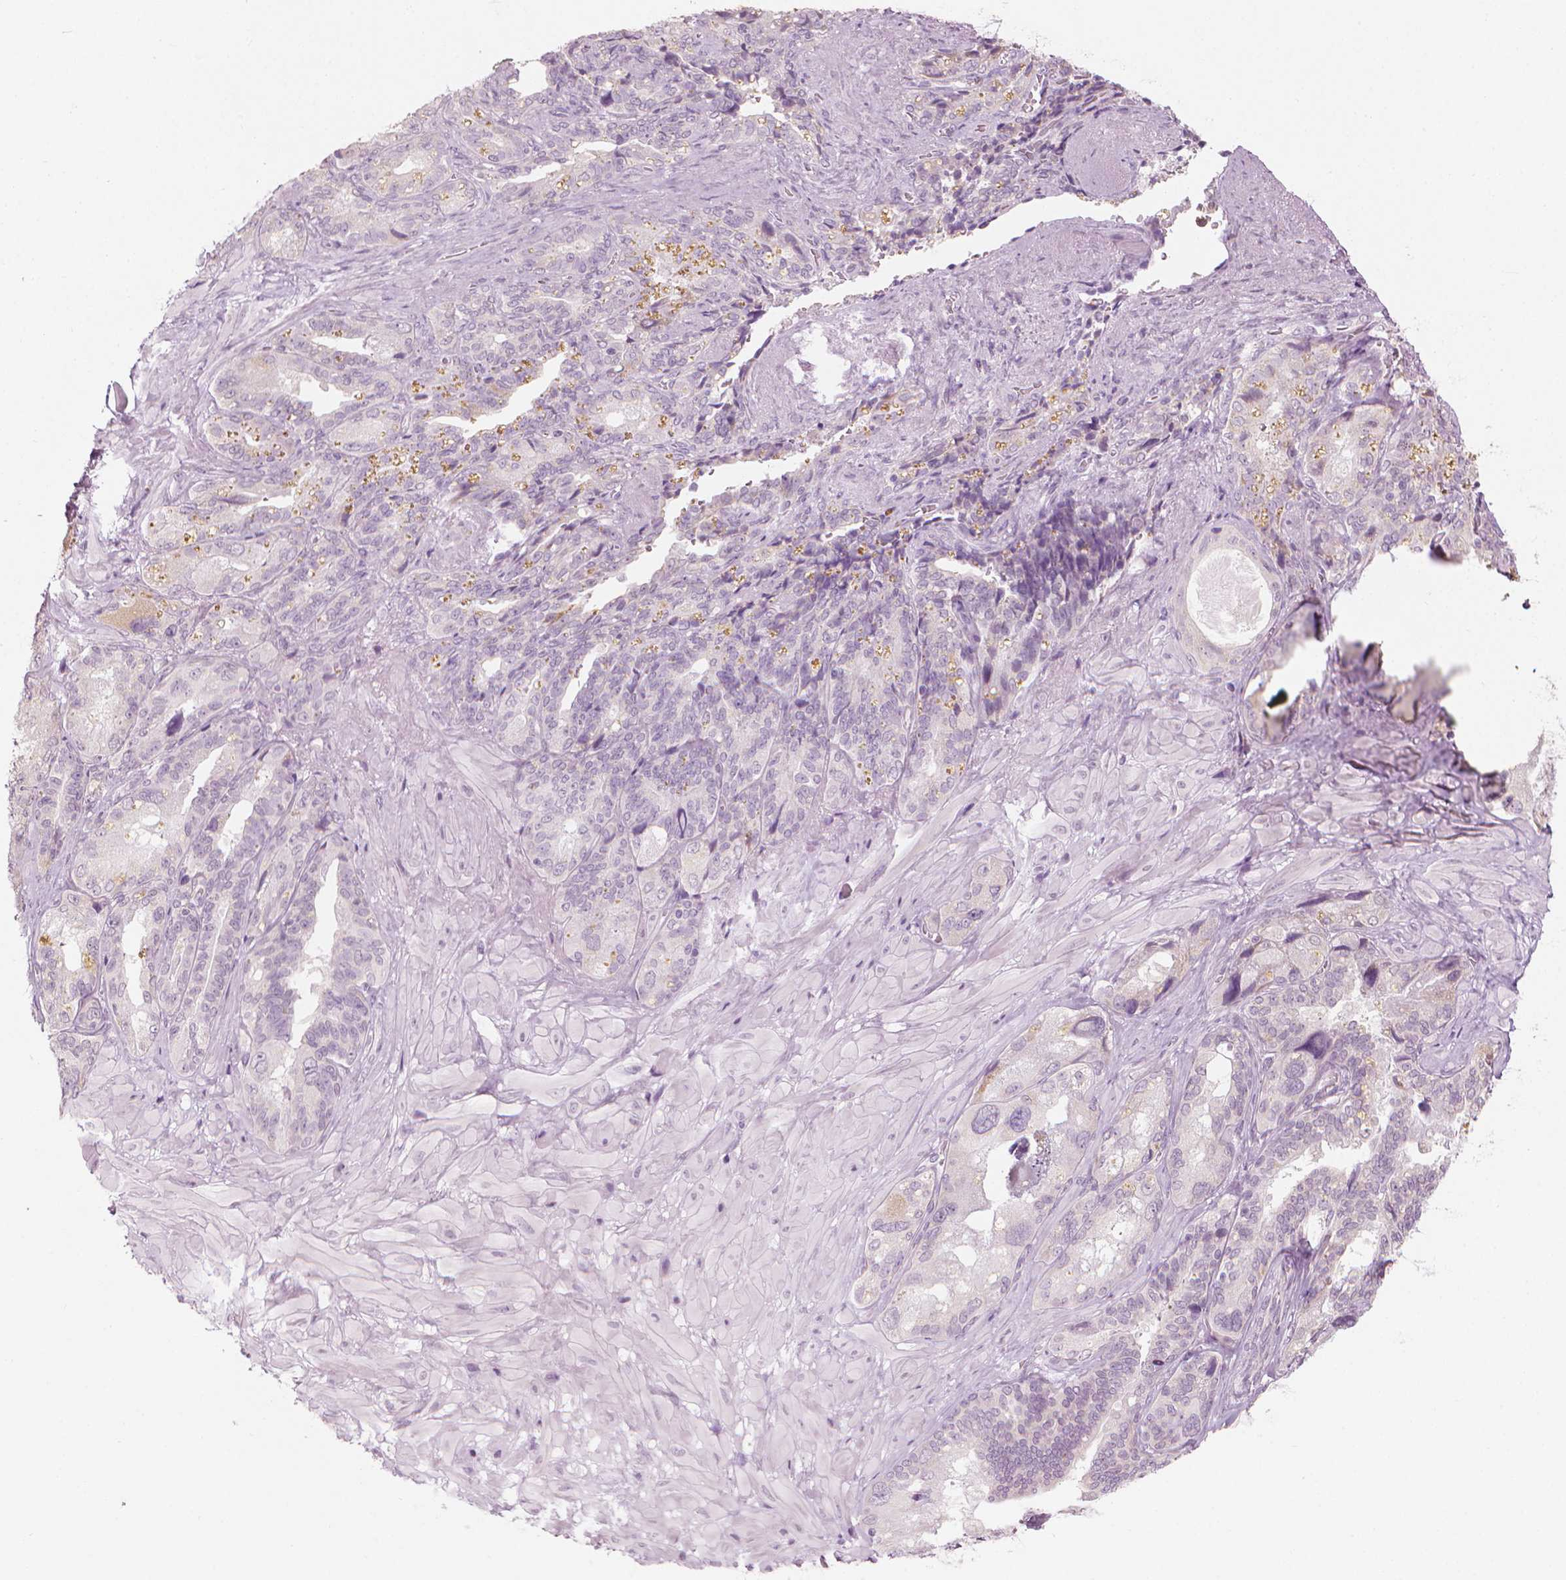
{"staining": {"intensity": "weak", "quantity": "<25%", "location": "cytoplasmic/membranous"}, "tissue": "seminal vesicle", "cell_type": "Glandular cells", "image_type": "normal", "snomed": [{"axis": "morphology", "description": "Normal tissue, NOS"}, {"axis": "topography", "description": "Seminal veicle"}], "caption": "This photomicrograph is of unremarkable seminal vesicle stained with immunohistochemistry to label a protein in brown with the nuclei are counter-stained blue. There is no staining in glandular cells. (DAB immunohistochemistry (IHC), high magnification).", "gene": "CFAP126", "patient": {"sex": "male", "age": 69}}